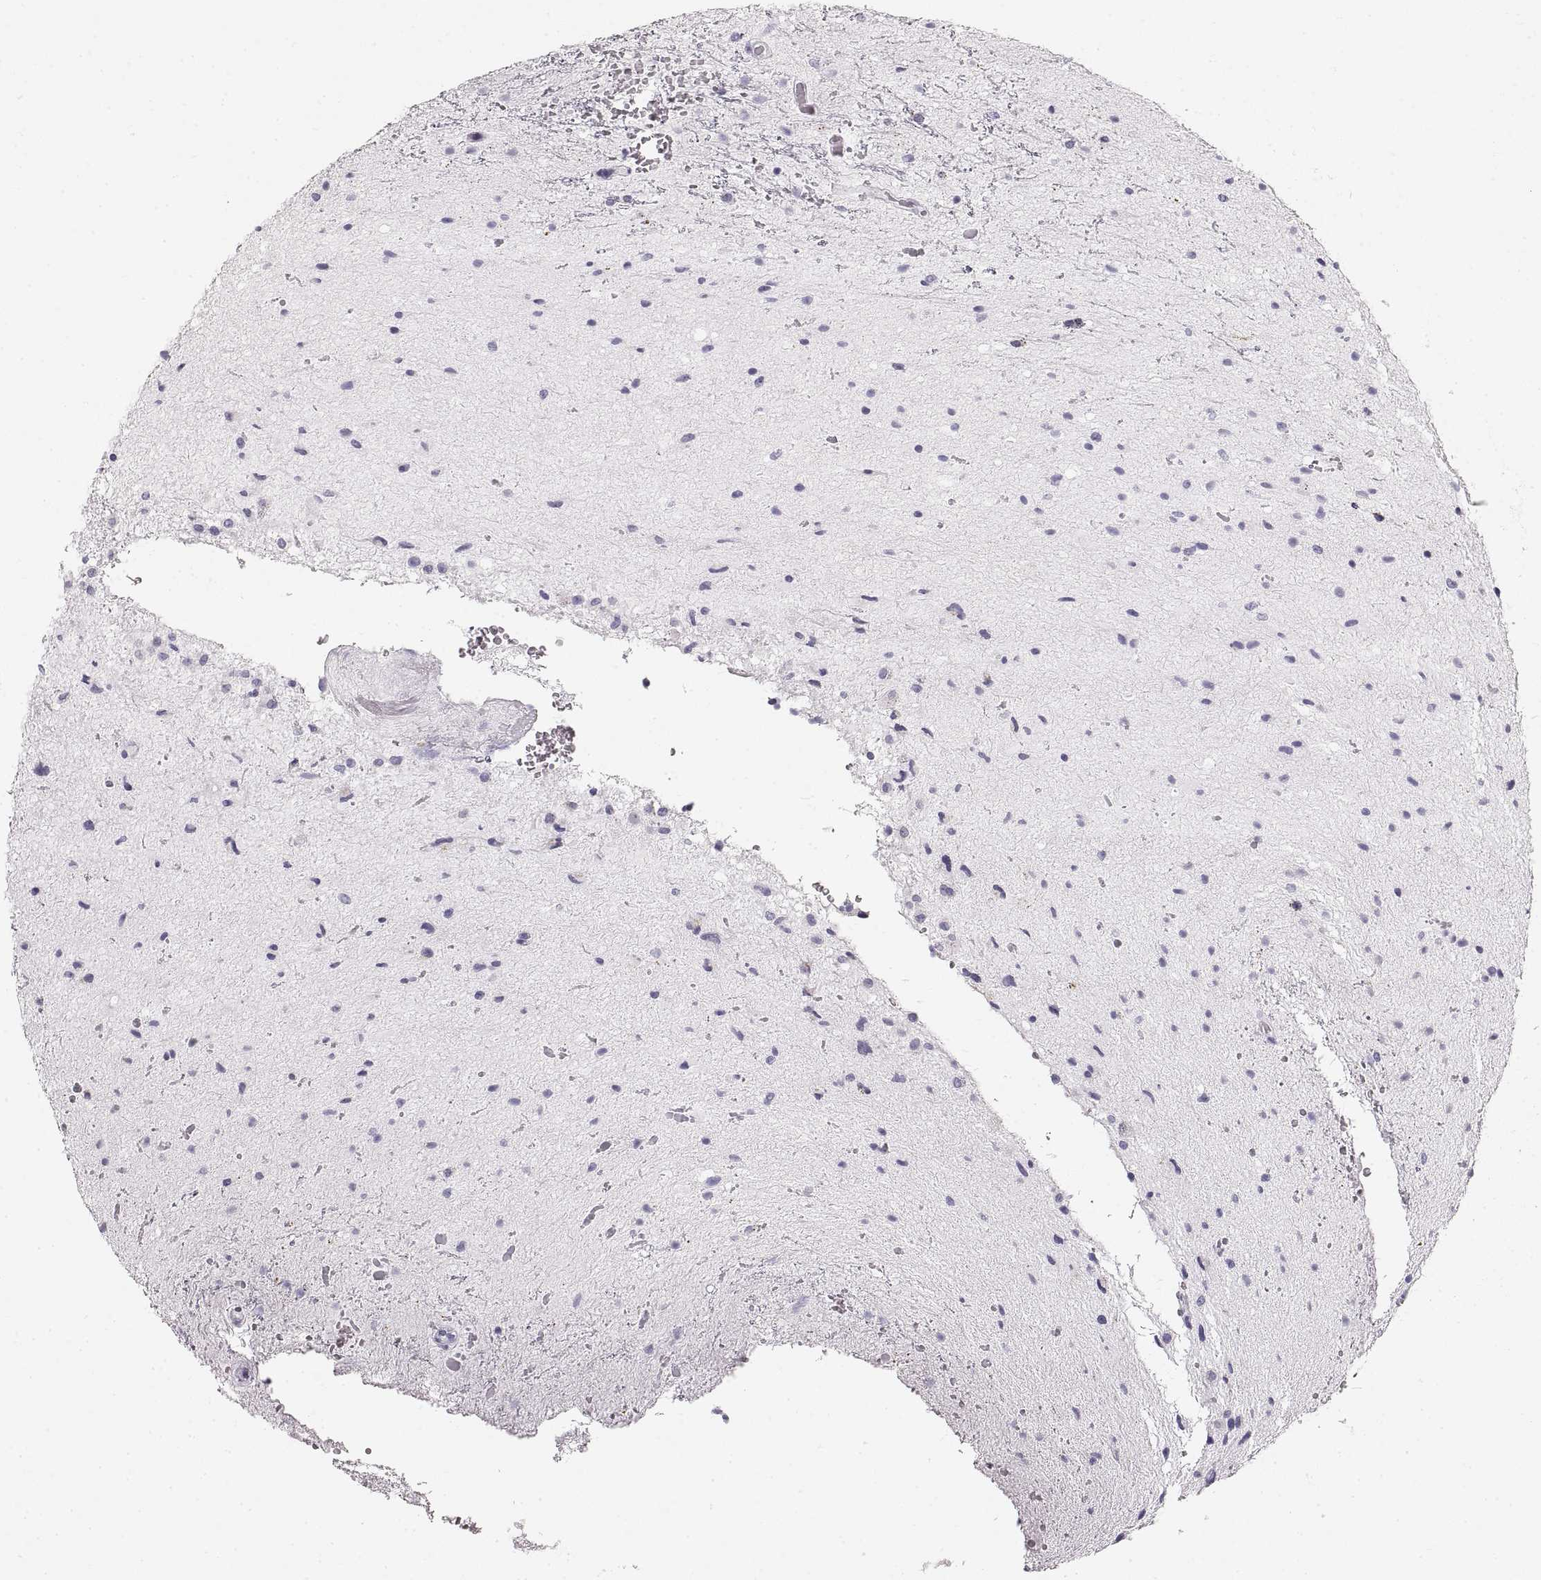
{"staining": {"intensity": "negative", "quantity": "none", "location": "none"}, "tissue": "glioma", "cell_type": "Tumor cells", "image_type": "cancer", "snomed": [{"axis": "morphology", "description": "Glioma, malignant, Low grade"}, {"axis": "topography", "description": "Cerebellum"}], "caption": "Immunohistochemistry (IHC) of malignant glioma (low-grade) demonstrates no expression in tumor cells.", "gene": "CRYAA", "patient": {"sex": "female", "age": 14}}